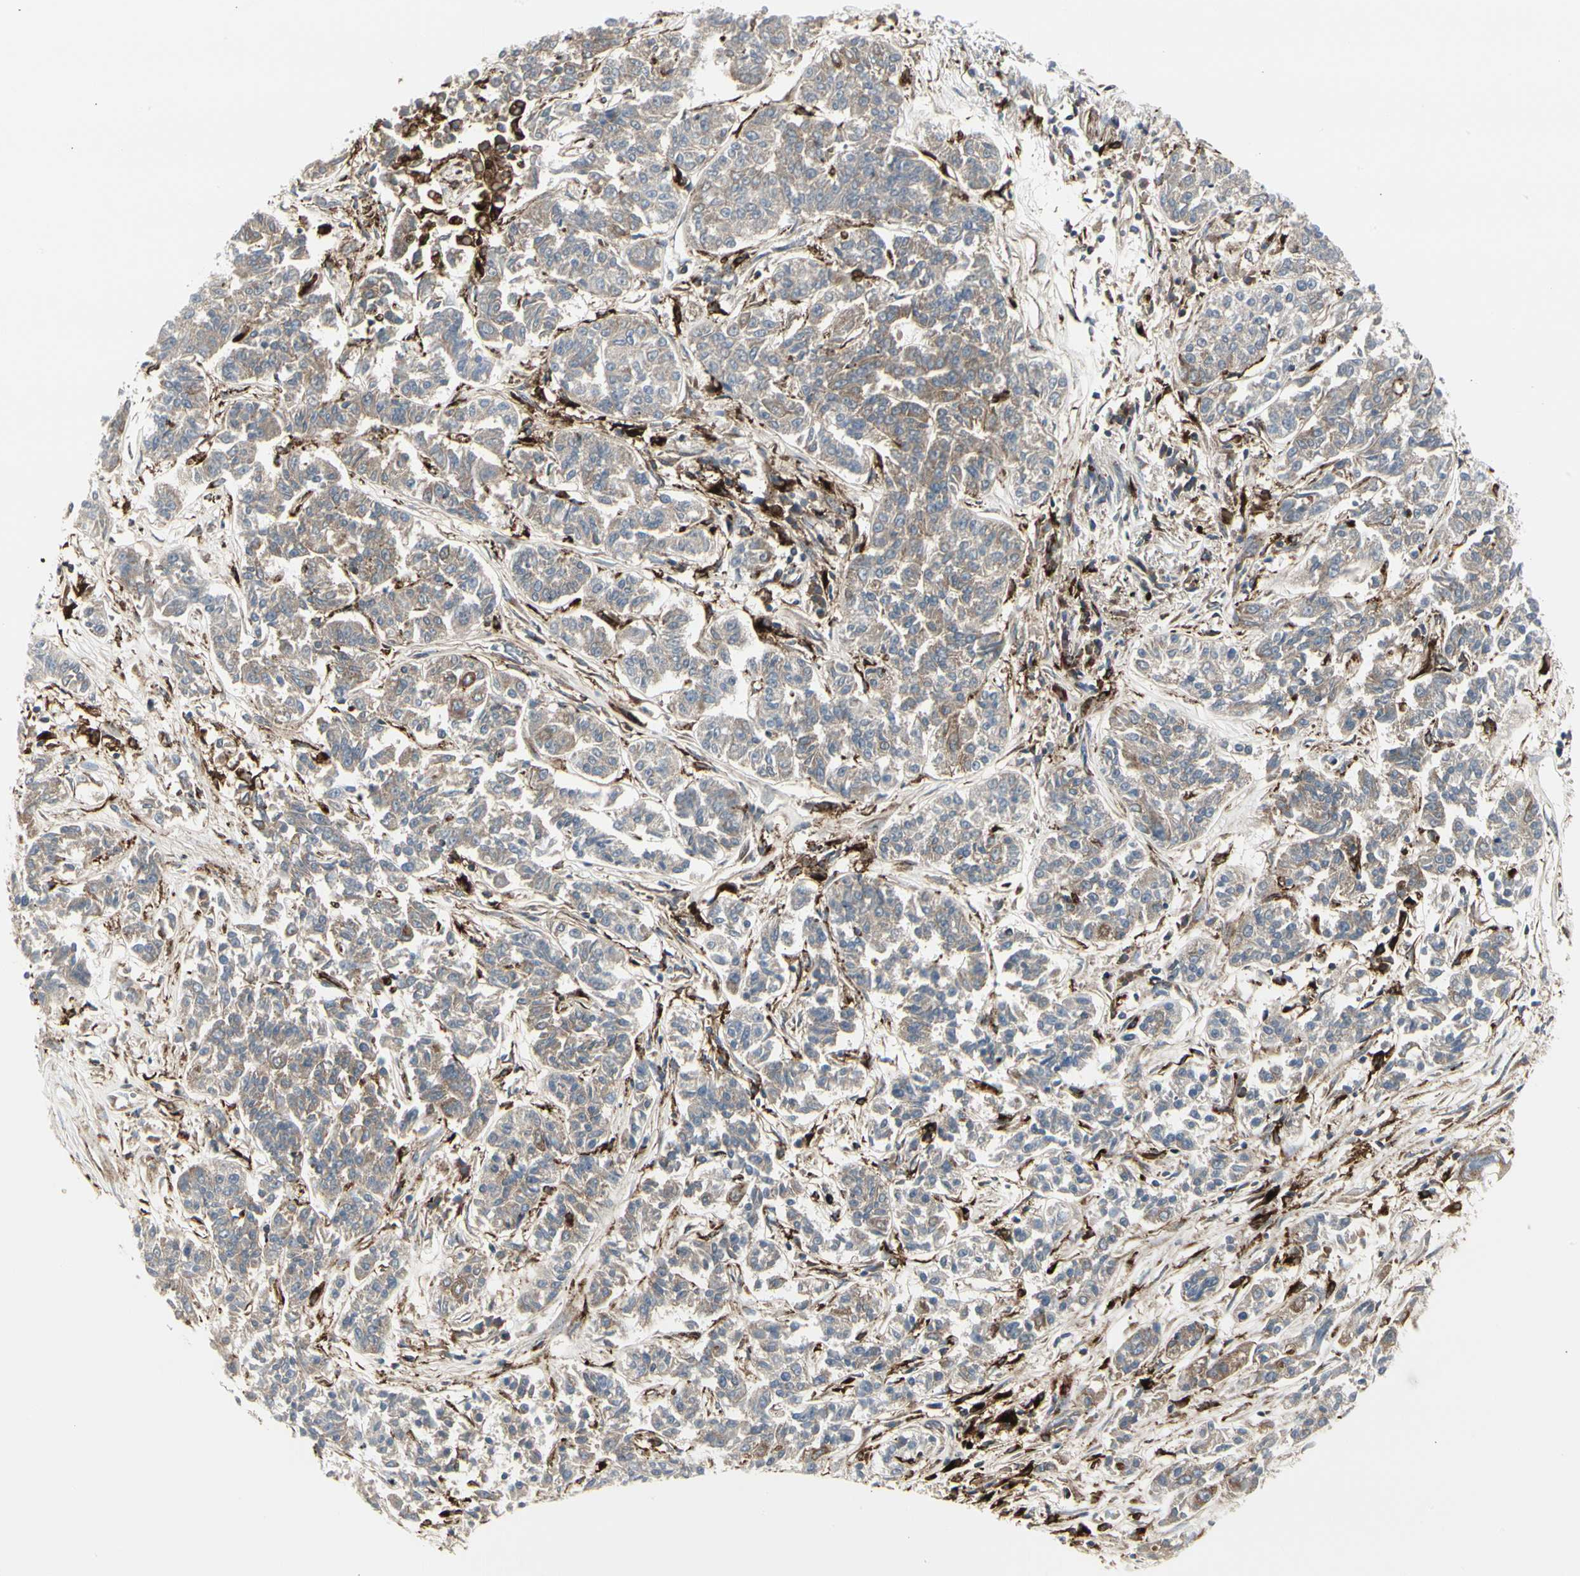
{"staining": {"intensity": "weak", "quantity": "25%-75%", "location": "cytoplasmic/membranous"}, "tissue": "lung cancer", "cell_type": "Tumor cells", "image_type": "cancer", "snomed": [{"axis": "morphology", "description": "Adenocarcinoma, NOS"}, {"axis": "topography", "description": "Lung"}], "caption": "Lung cancer stained with a brown dye exhibits weak cytoplasmic/membranous positive positivity in about 25%-75% of tumor cells.", "gene": "ATP6V1B2", "patient": {"sex": "male", "age": 84}}